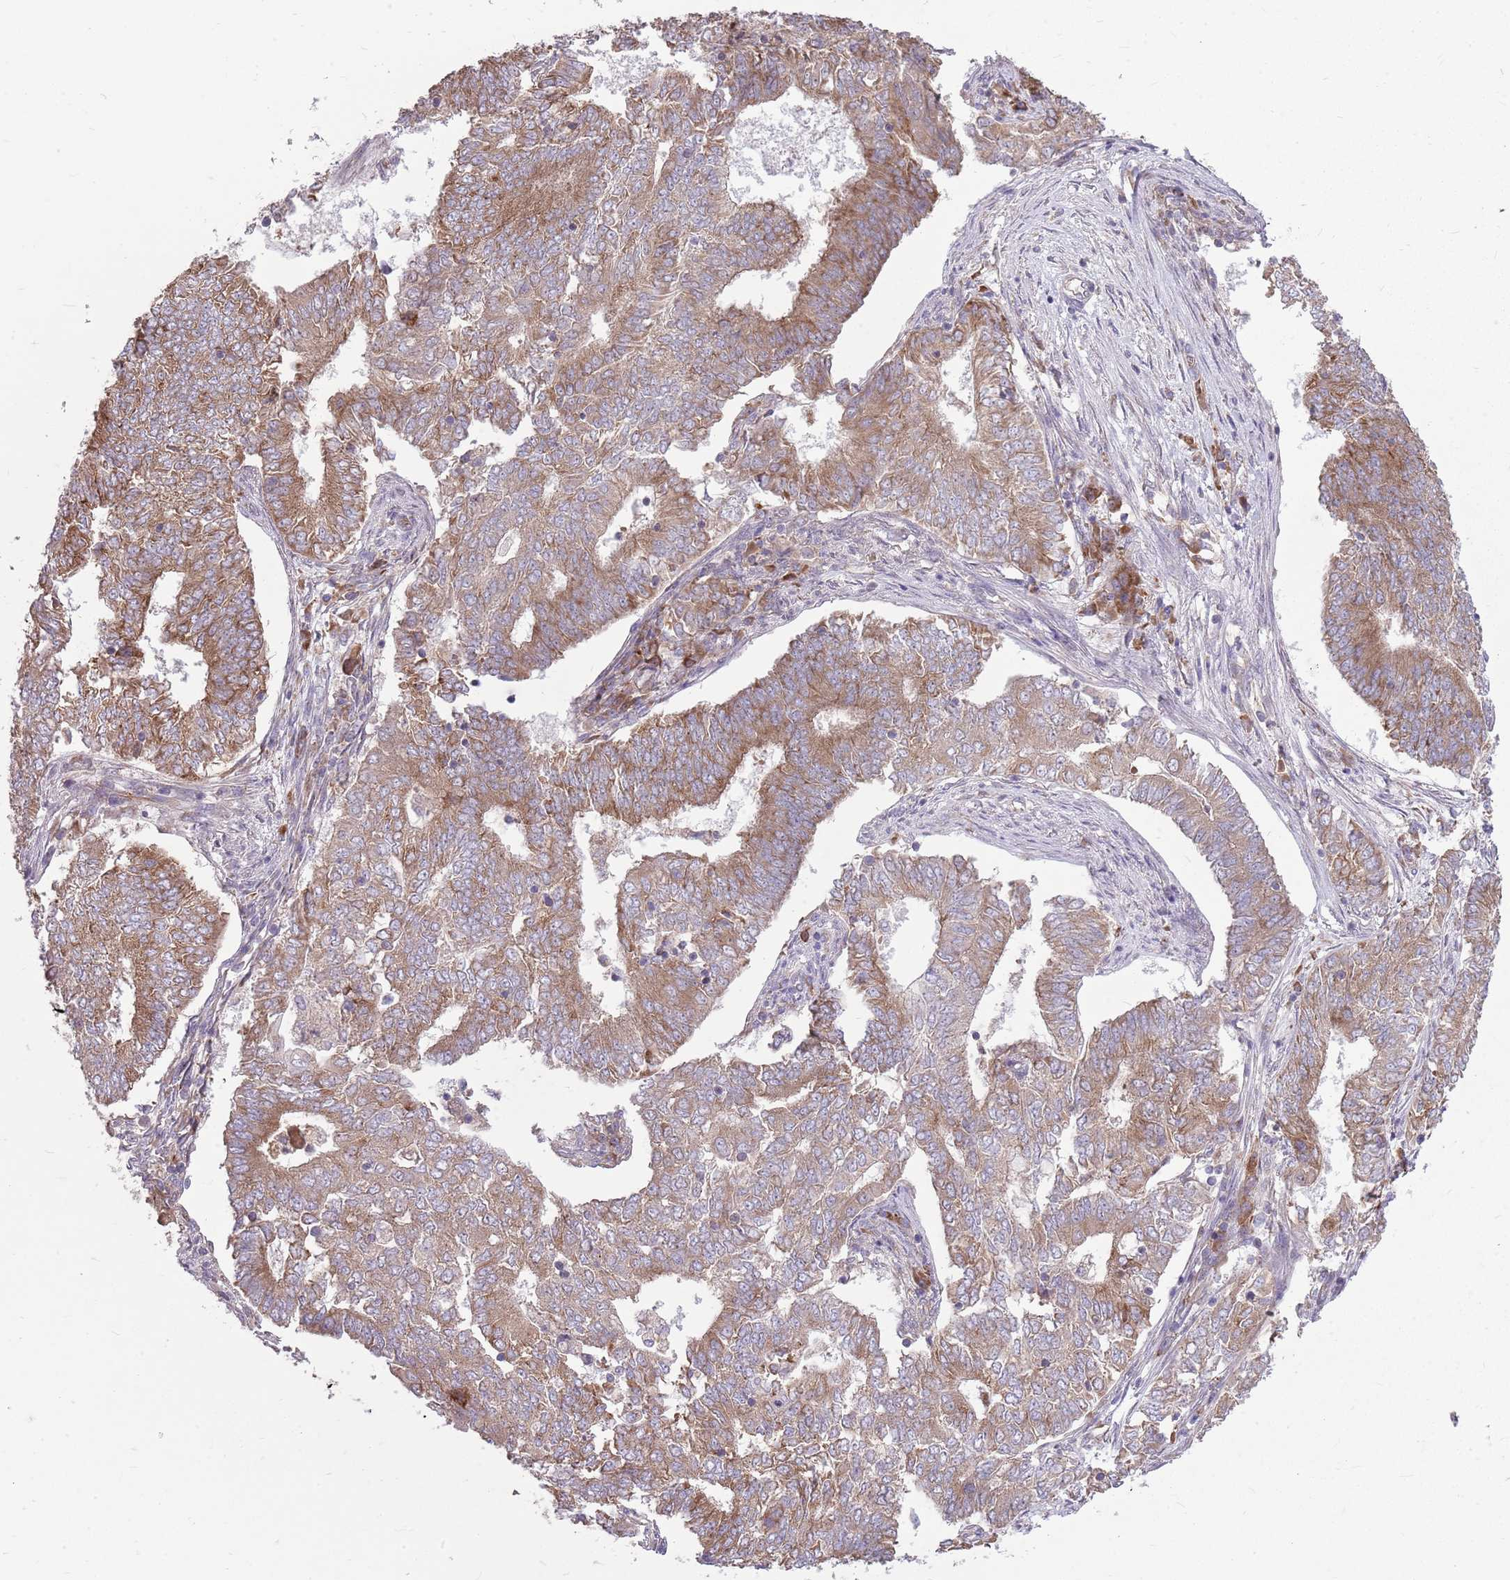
{"staining": {"intensity": "moderate", "quantity": ">75%", "location": "cytoplasmic/membranous"}, "tissue": "endometrial cancer", "cell_type": "Tumor cells", "image_type": "cancer", "snomed": [{"axis": "morphology", "description": "Adenocarcinoma, NOS"}, {"axis": "topography", "description": "Endometrium"}], "caption": "High-magnification brightfield microscopy of adenocarcinoma (endometrial) stained with DAB (brown) and counterstained with hematoxylin (blue). tumor cells exhibit moderate cytoplasmic/membranous staining is identified in about>75% of cells. The protein of interest is shown in brown color, while the nuclei are stained blue.", "gene": "PPP1R27", "patient": {"sex": "female", "age": 62}}